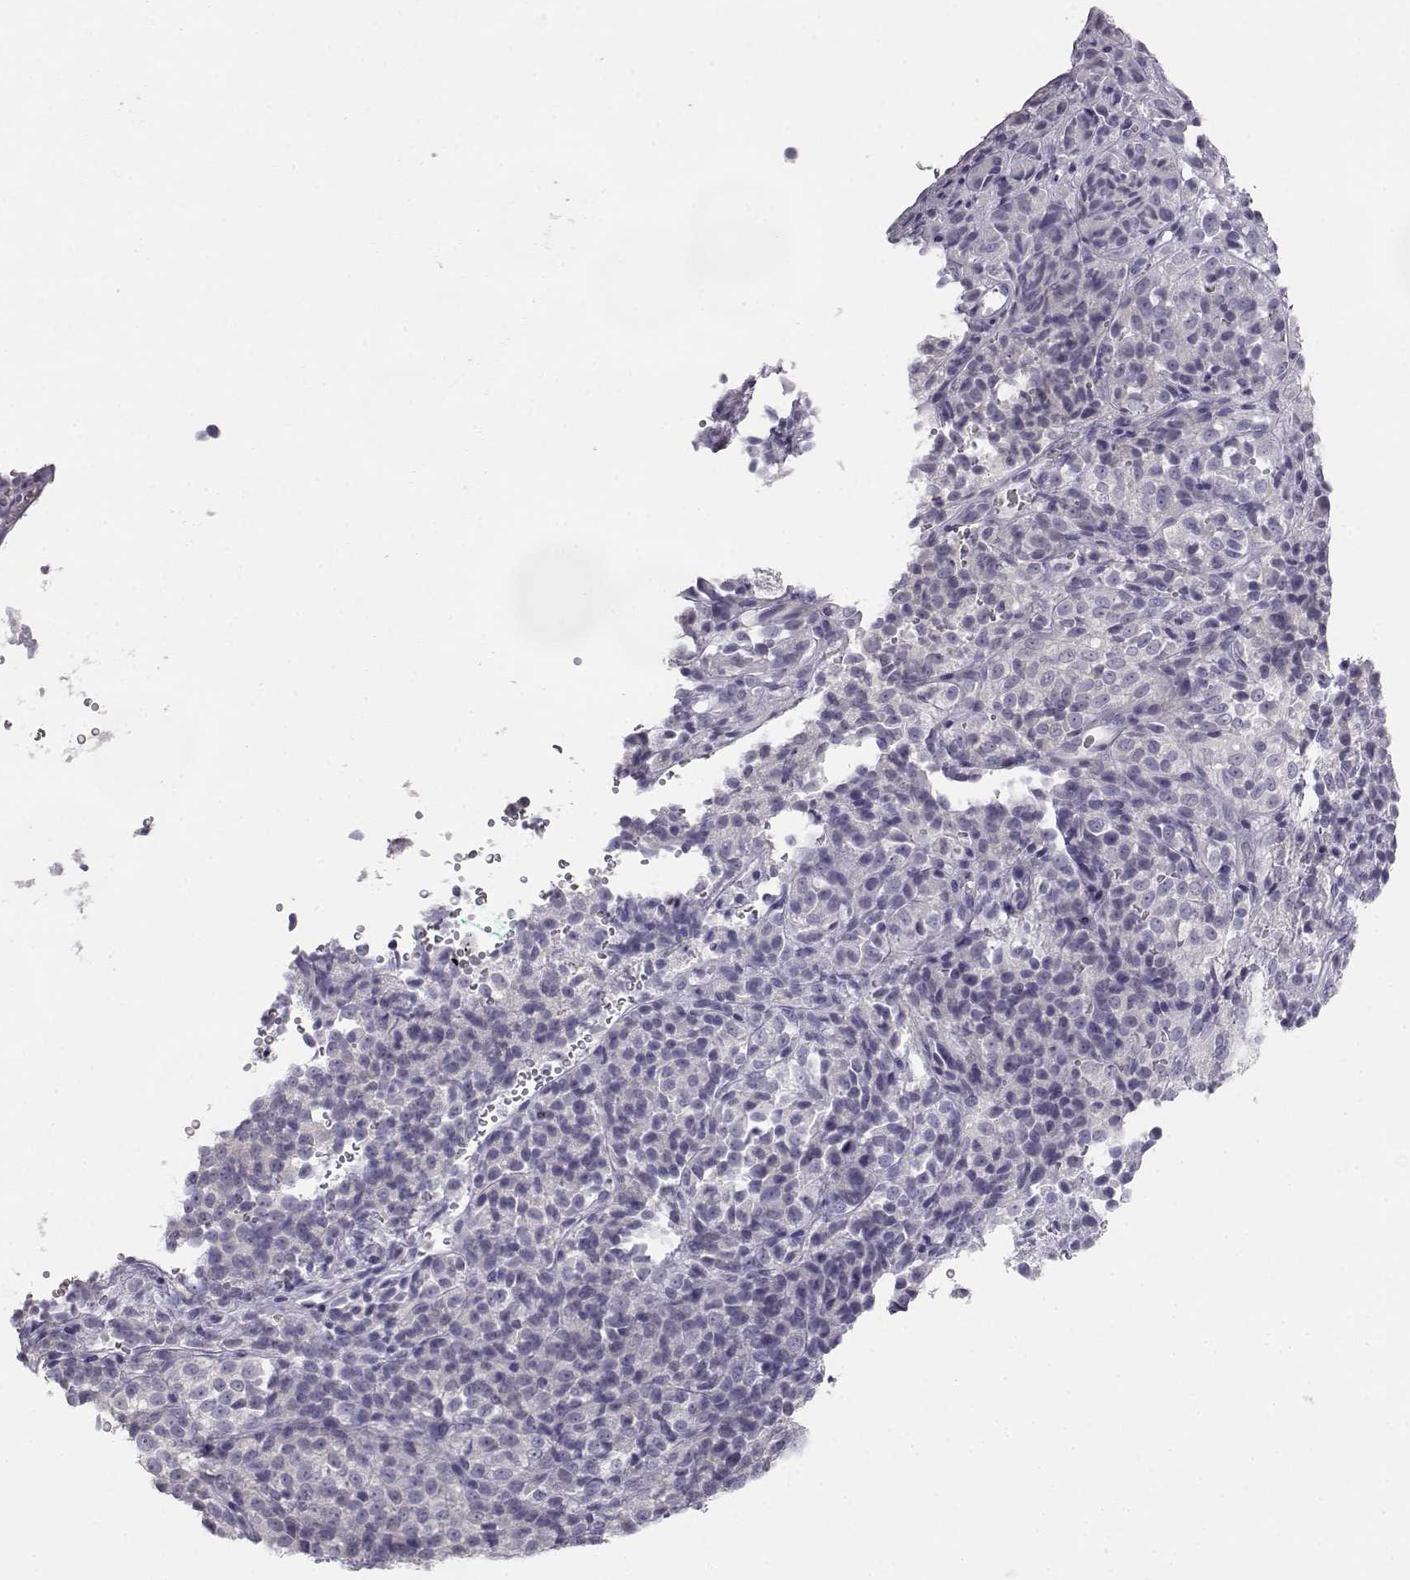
{"staining": {"intensity": "negative", "quantity": "none", "location": "none"}, "tissue": "melanoma", "cell_type": "Tumor cells", "image_type": "cancer", "snomed": [{"axis": "morphology", "description": "Malignant melanoma, Metastatic site"}, {"axis": "topography", "description": "Brain"}], "caption": "Immunohistochemistry histopathology image of human malignant melanoma (metastatic site) stained for a protein (brown), which displays no expression in tumor cells.", "gene": "MYCBPAP", "patient": {"sex": "female", "age": 56}}